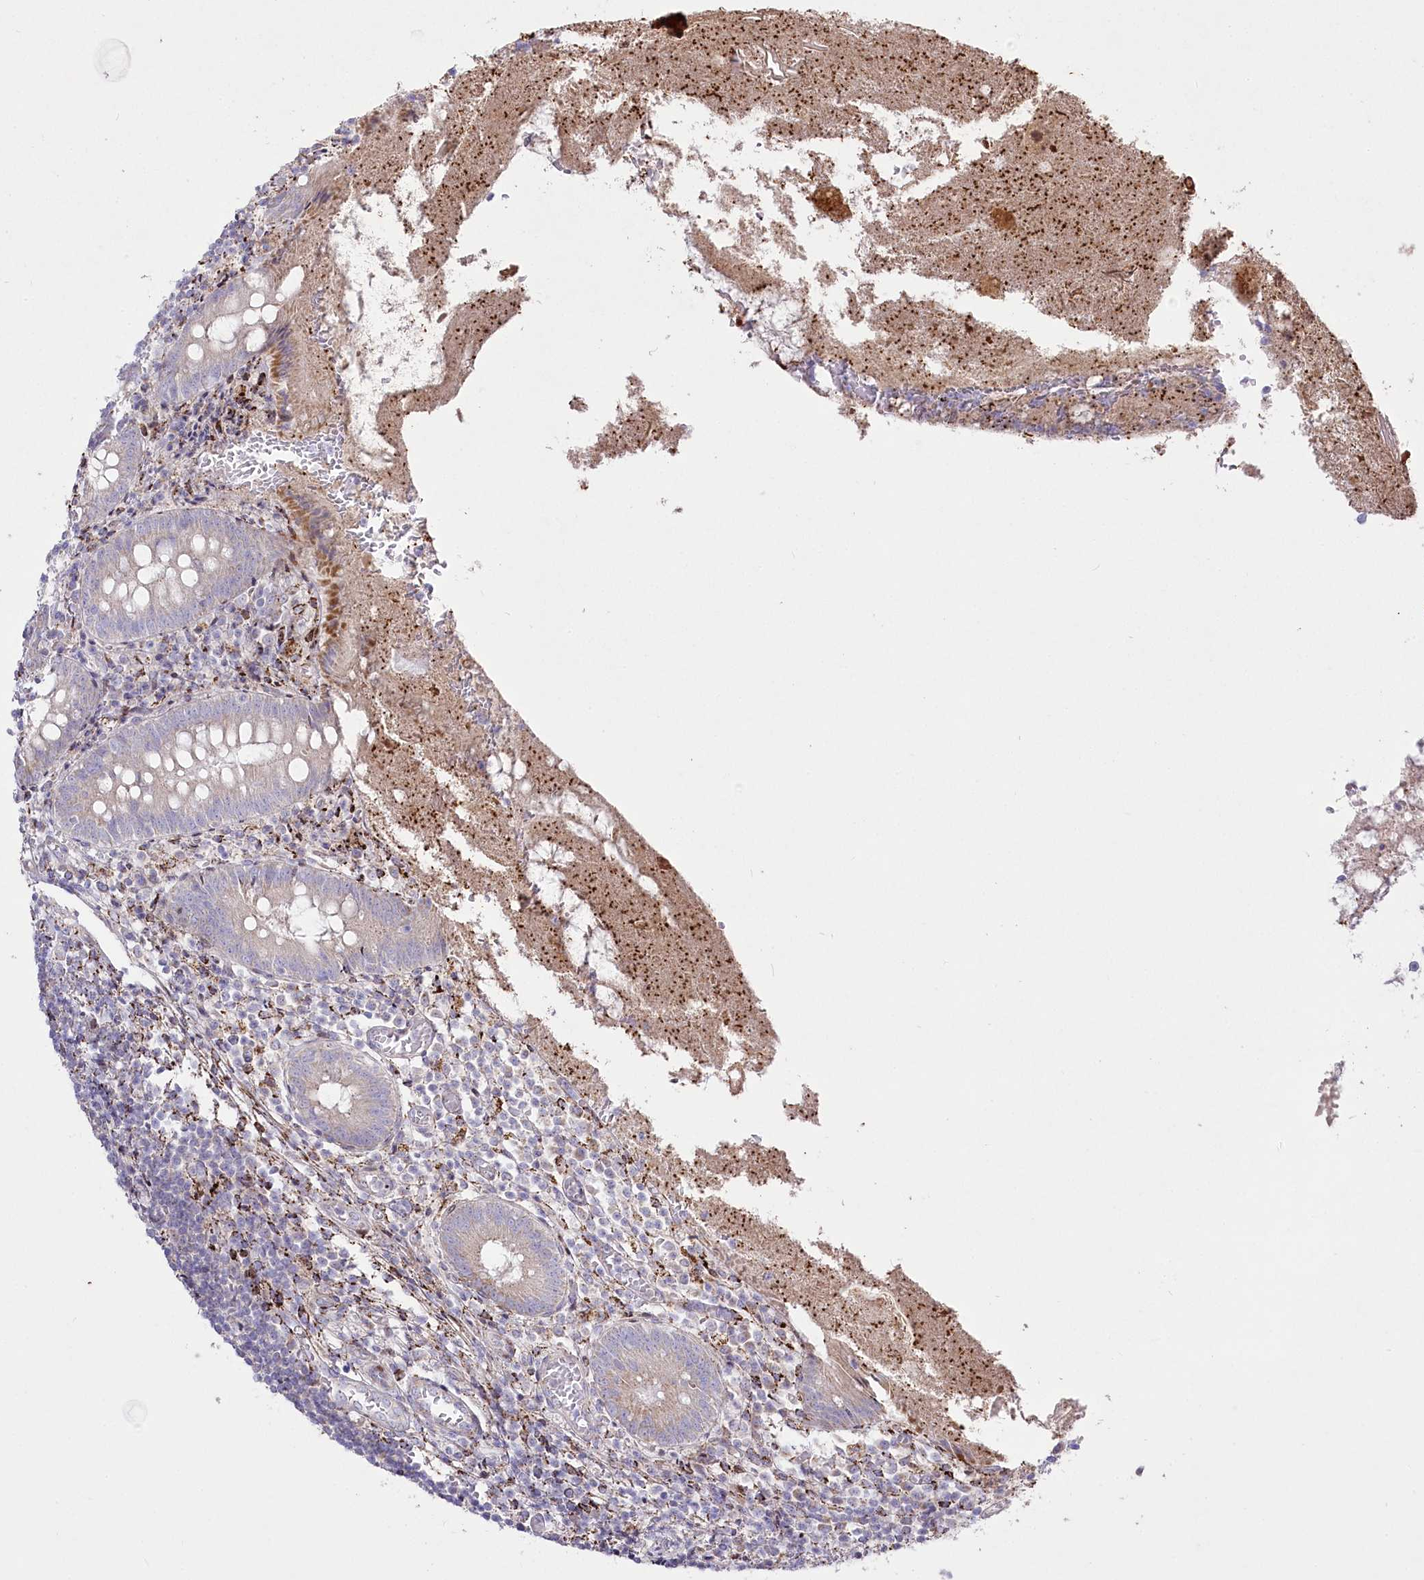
{"staining": {"intensity": "weak", "quantity": "25%-75%", "location": "cytoplasmic/membranous"}, "tissue": "appendix", "cell_type": "Glandular cells", "image_type": "normal", "snomed": [{"axis": "morphology", "description": "Normal tissue, NOS"}, {"axis": "topography", "description": "Appendix"}], "caption": "Immunohistochemical staining of benign appendix reveals weak cytoplasmic/membranous protein positivity in about 25%-75% of glandular cells.", "gene": "CEP164", "patient": {"sex": "female", "age": 17}}